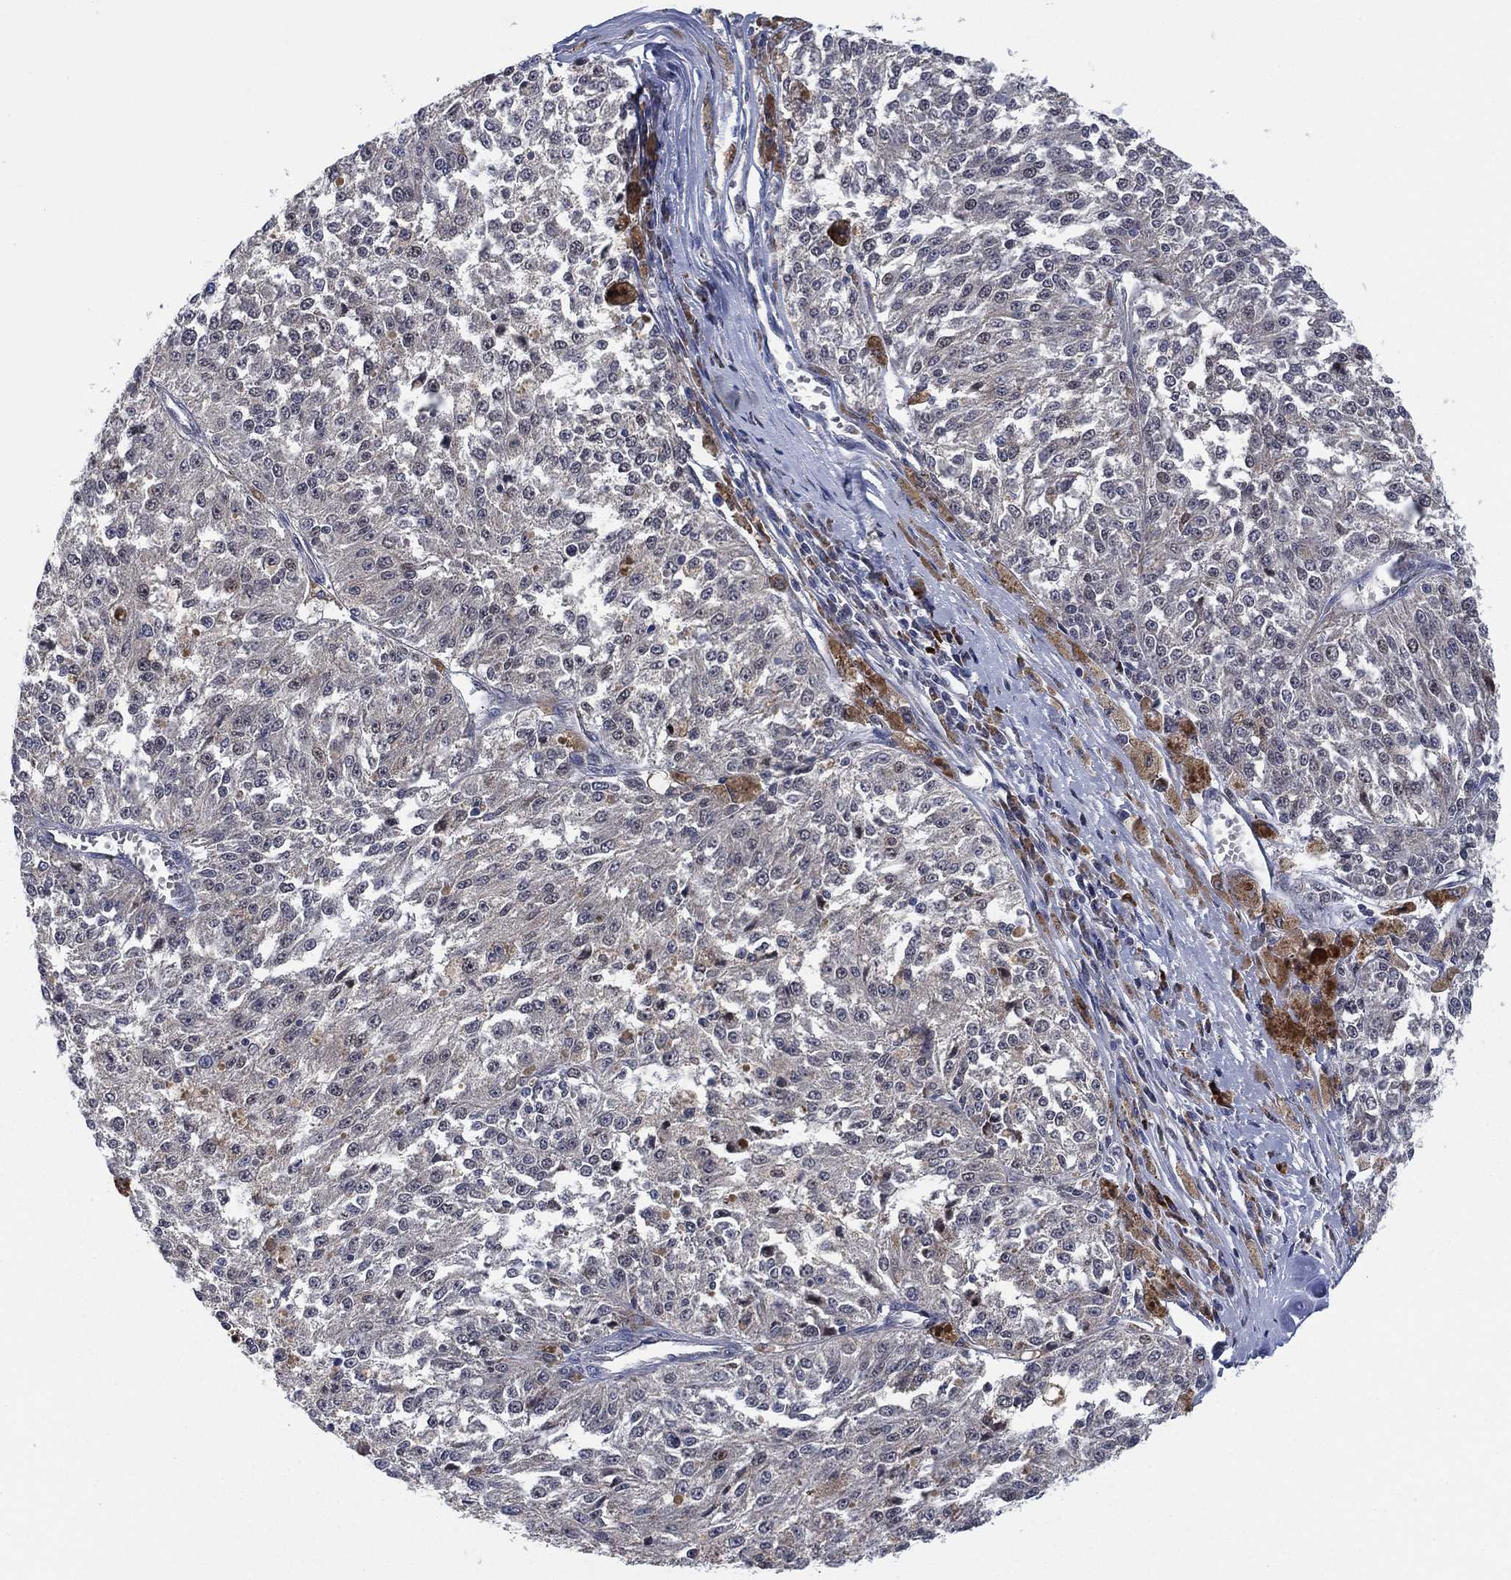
{"staining": {"intensity": "negative", "quantity": "none", "location": "none"}, "tissue": "melanoma", "cell_type": "Tumor cells", "image_type": "cancer", "snomed": [{"axis": "morphology", "description": "Malignant melanoma, Metastatic site"}, {"axis": "topography", "description": "Lymph node"}], "caption": "Immunohistochemistry (IHC) image of neoplastic tissue: human malignant melanoma (metastatic site) stained with DAB exhibits no significant protein expression in tumor cells.", "gene": "FES", "patient": {"sex": "female", "age": 64}}